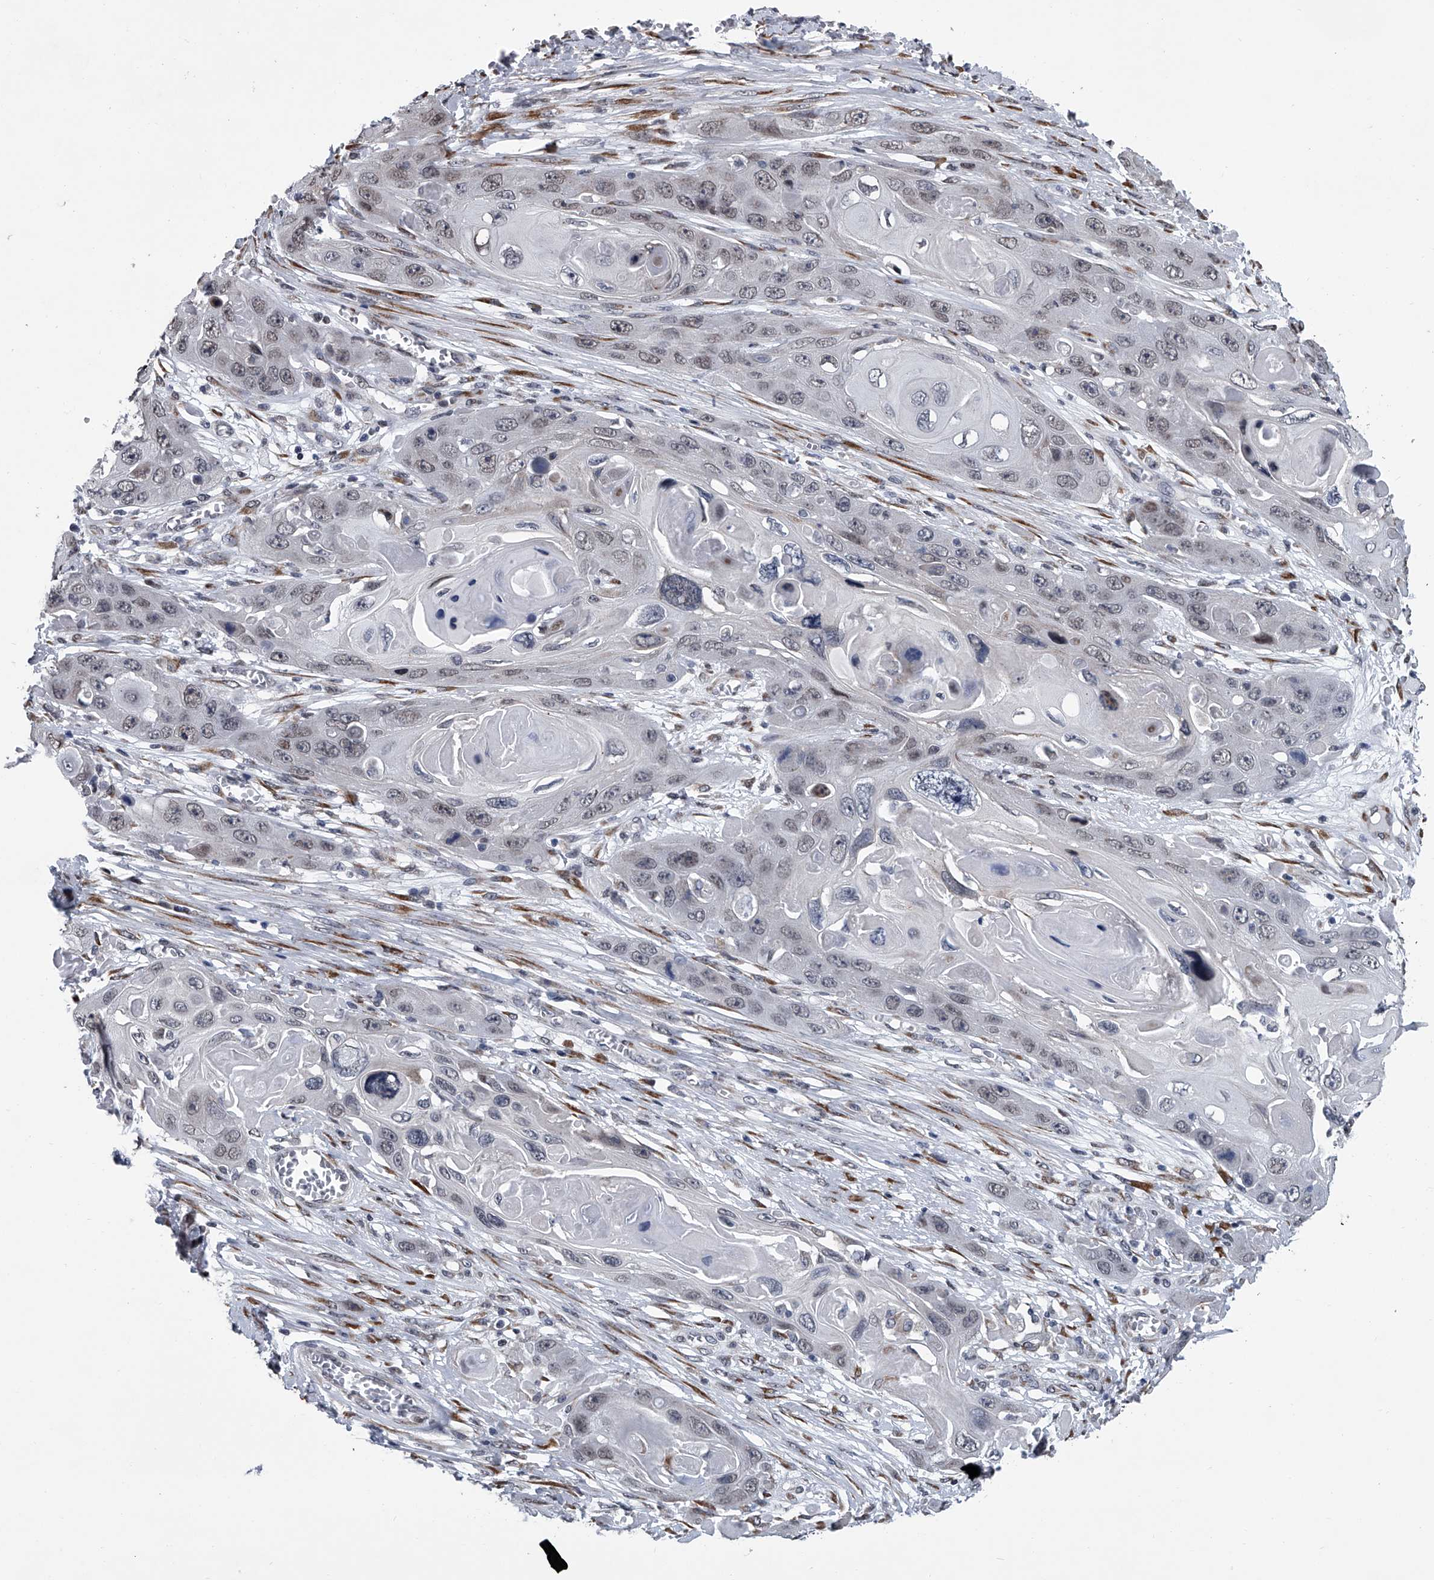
{"staining": {"intensity": "negative", "quantity": "none", "location": "none"}, "tissue": "skin cancer", "cell_type": "Tumor cells", "image_type": "cancer", "snomed": [{"axis": "morphology", "description": "Squamous cell carcinoma, NOS"}, {"axis": "topography", "description": "Skin"}], "caption": "High magnification brightfield microscopy of squamous cell carcinoma (skin) stained with DAB (brown) and counterstained with hematoxylin (blue): tumor cells show no significant expression. Nuclei are stained in blue.", "gene": "PPP2R5D", "patient": {"sex": "male", "age": 55}}